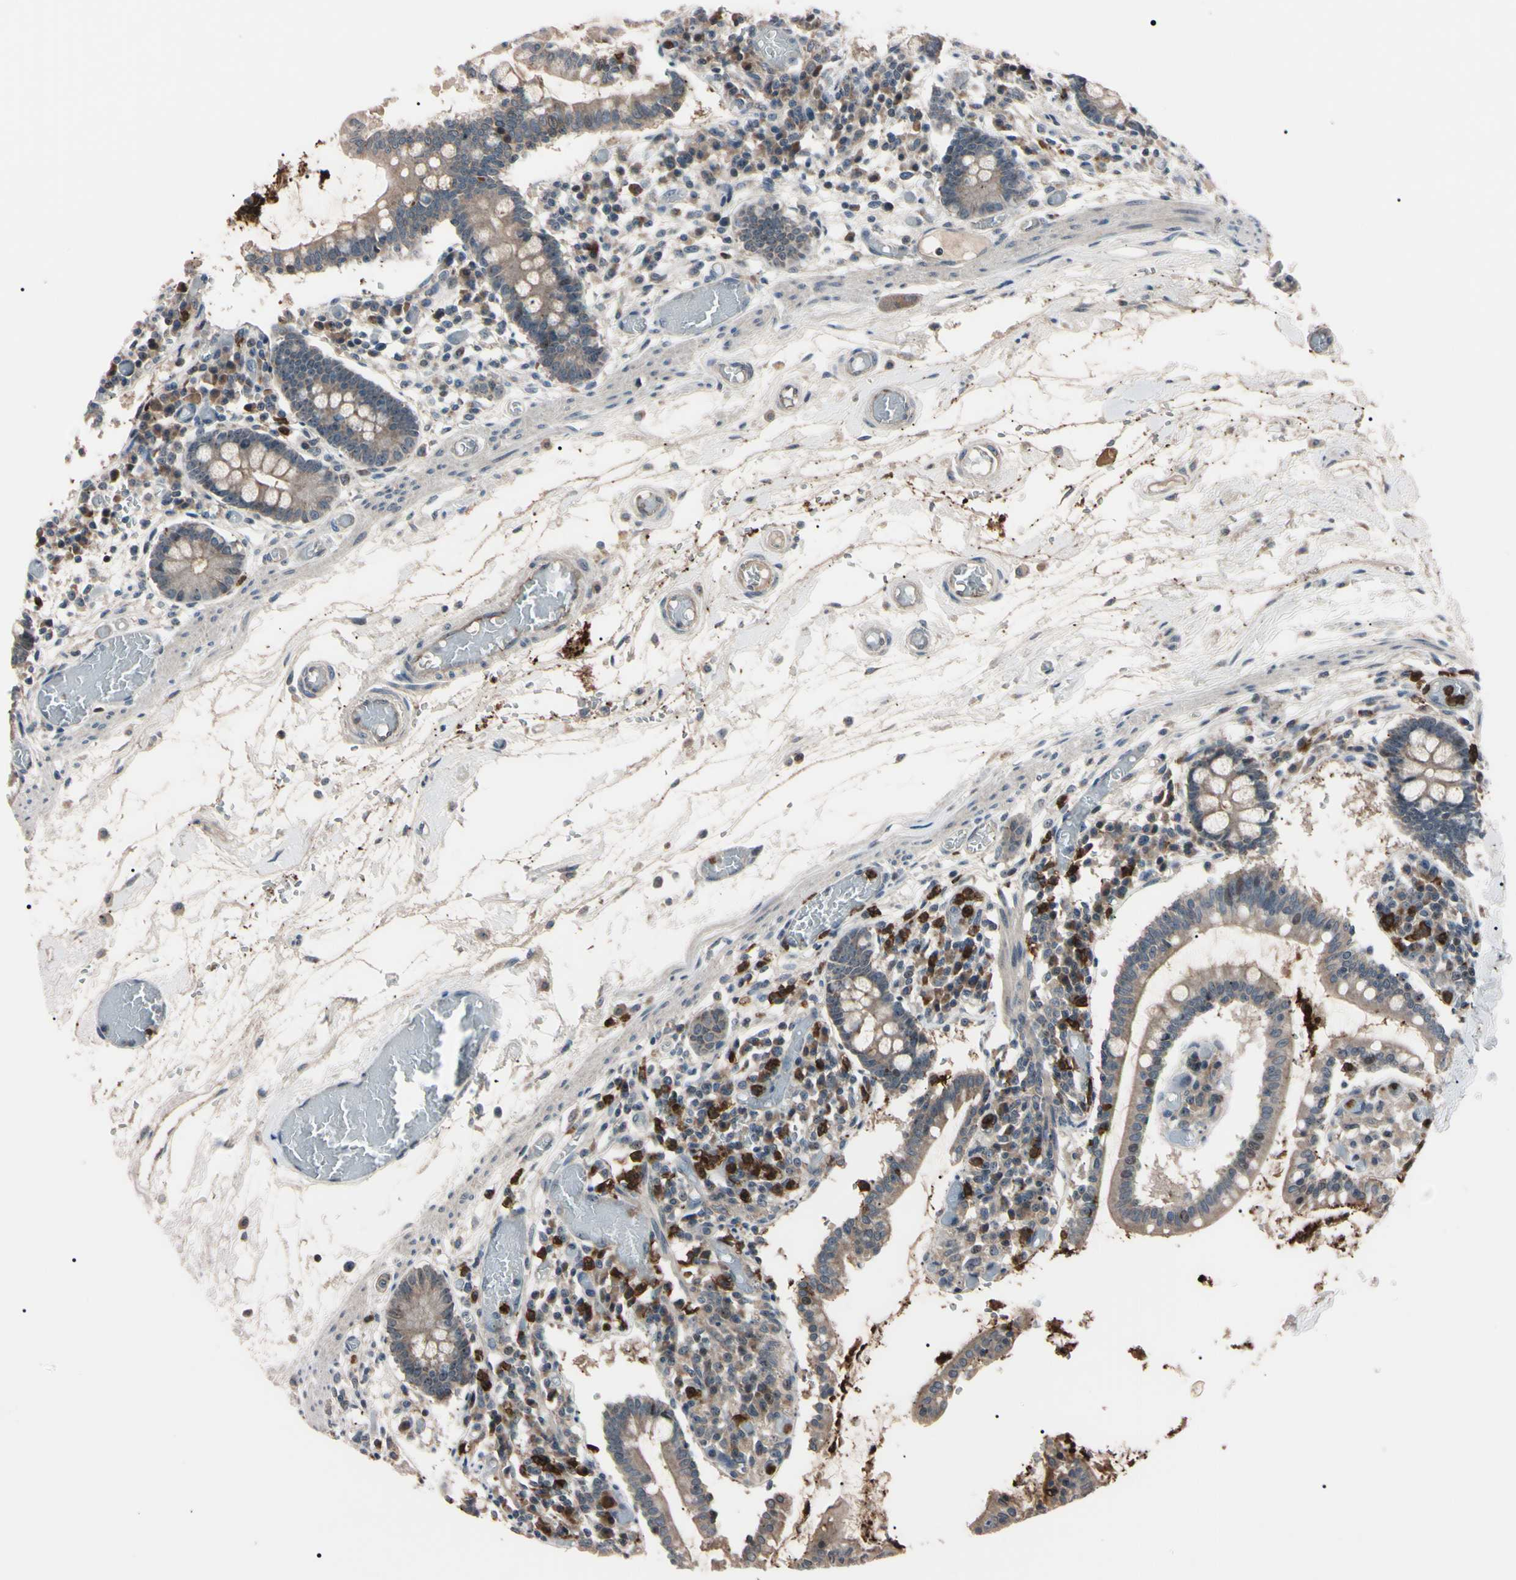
{"staining": {"intensity": "weak", "quantity": ">75%", "location": "cytoplasmic/membranous"}, "tissue": "small intestine", "cell_type": "Glandular cells", "image_type": "normal", "snomed": [{"axis": "morphology", "description": "Normal tissue, NOS"}, {"axis": "topography", "description": "Small intestine"}], "caption": "IHC histopathology image of normal small intestine: human small intestine stained using IHC displays low levels of weak protein expression localized specifically in the cytoplasmic/membranous of glandular cells, appearing as a cytoplasmic/membranous brown color.", "gene": "TRAF5", "patient": {"sex": "female", "age": 61}}